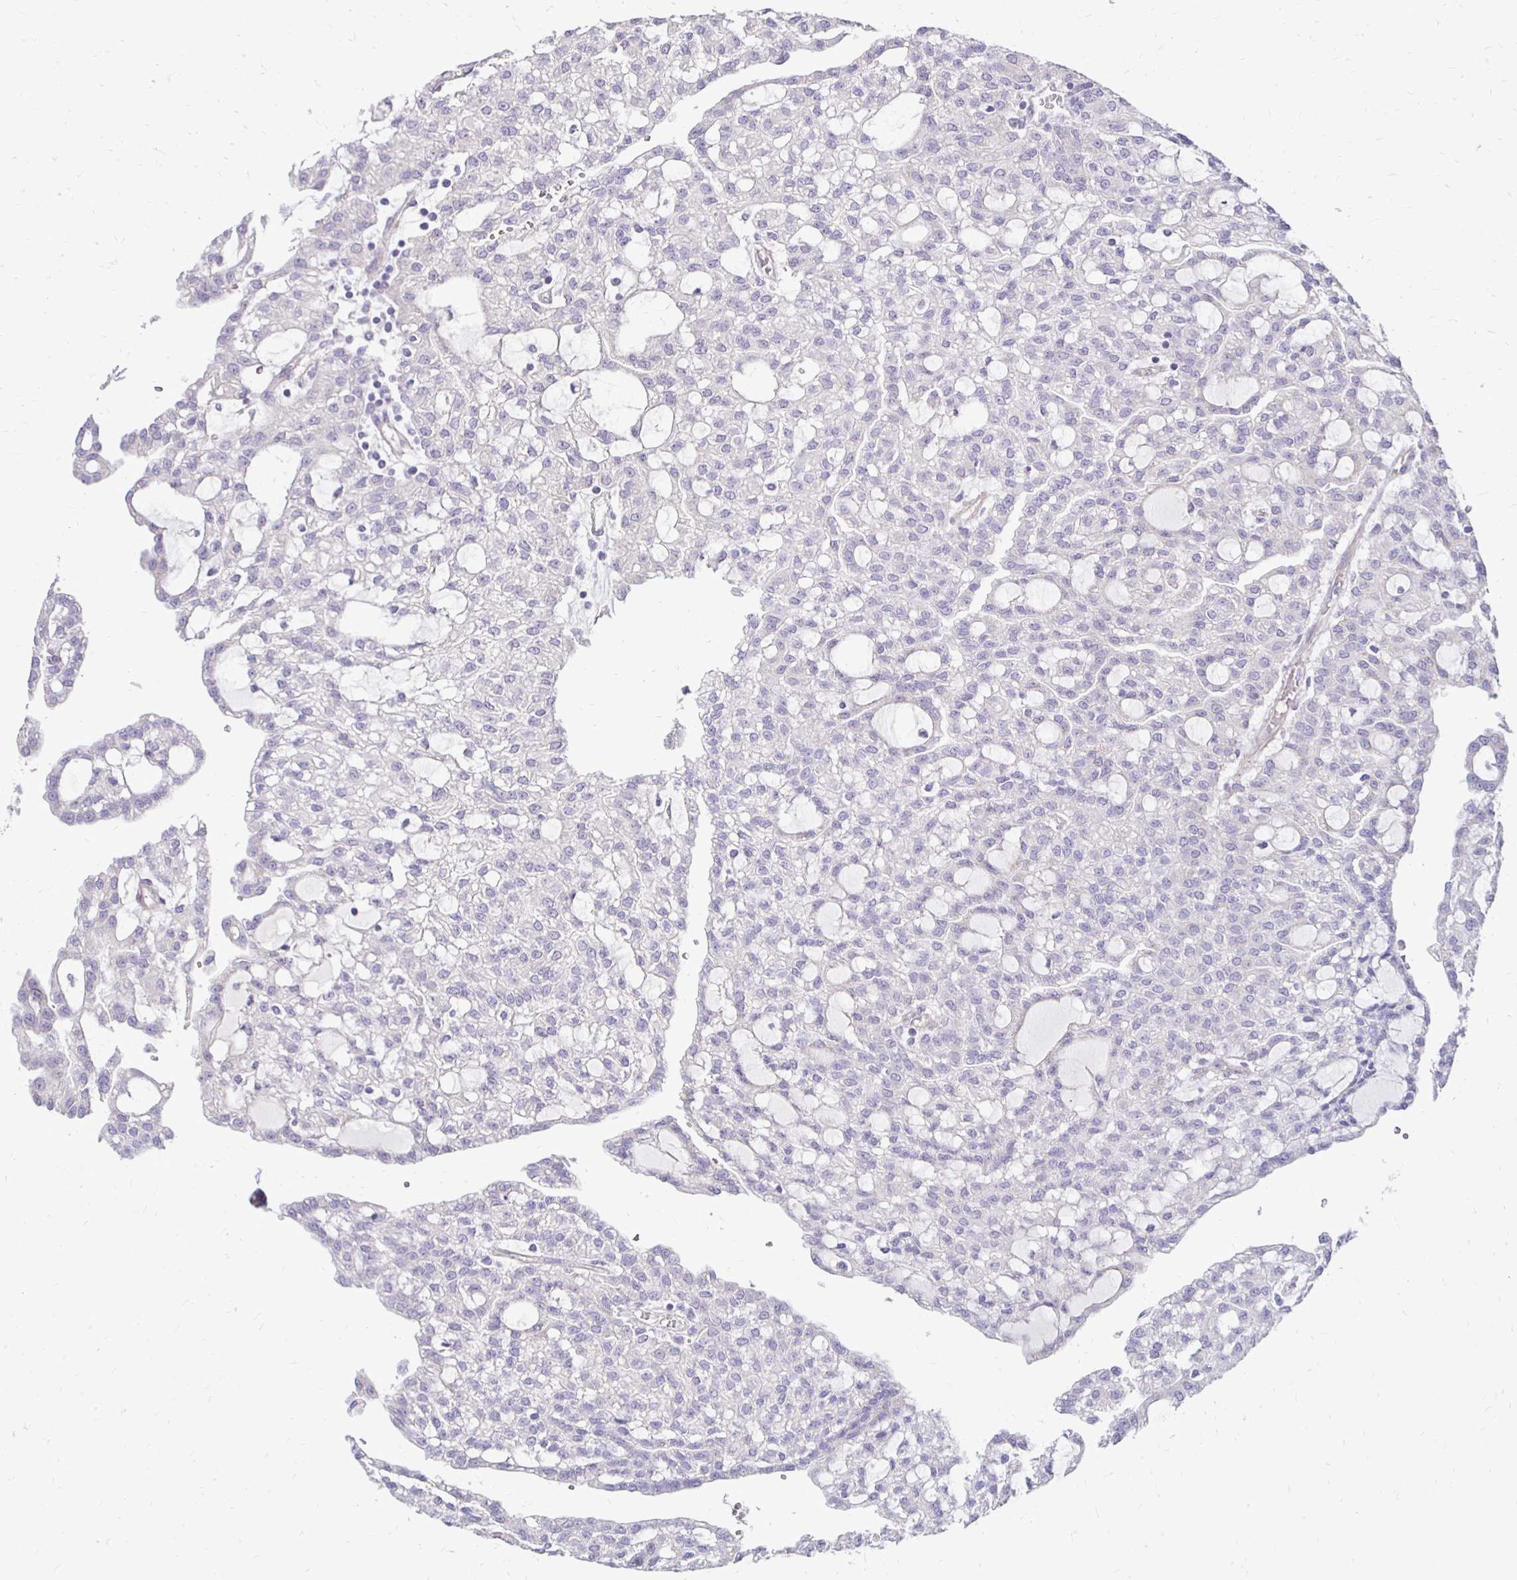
{"staining": {"intensity": "negative", "quantity": "none", "location": "none"}, "tissue": "renal cancer", "cell_type": "Tumor cells", "image_type": "cancer", "snomed": [{"axis": "morphology", "description": "Adenocarcinoma, NOS"}, {"axis": "topography", "description": "Kidney"}], "caption": "Immunohistochemistry micrograph of neoplastic tissue: human adenocarcinoma (renal) stained with DAB (3,3'-diaminobenzidine) displays no significant protein staining in tumor cells.", "gene": "GAS2", "patient": {"sex": "male", "age": 63}}